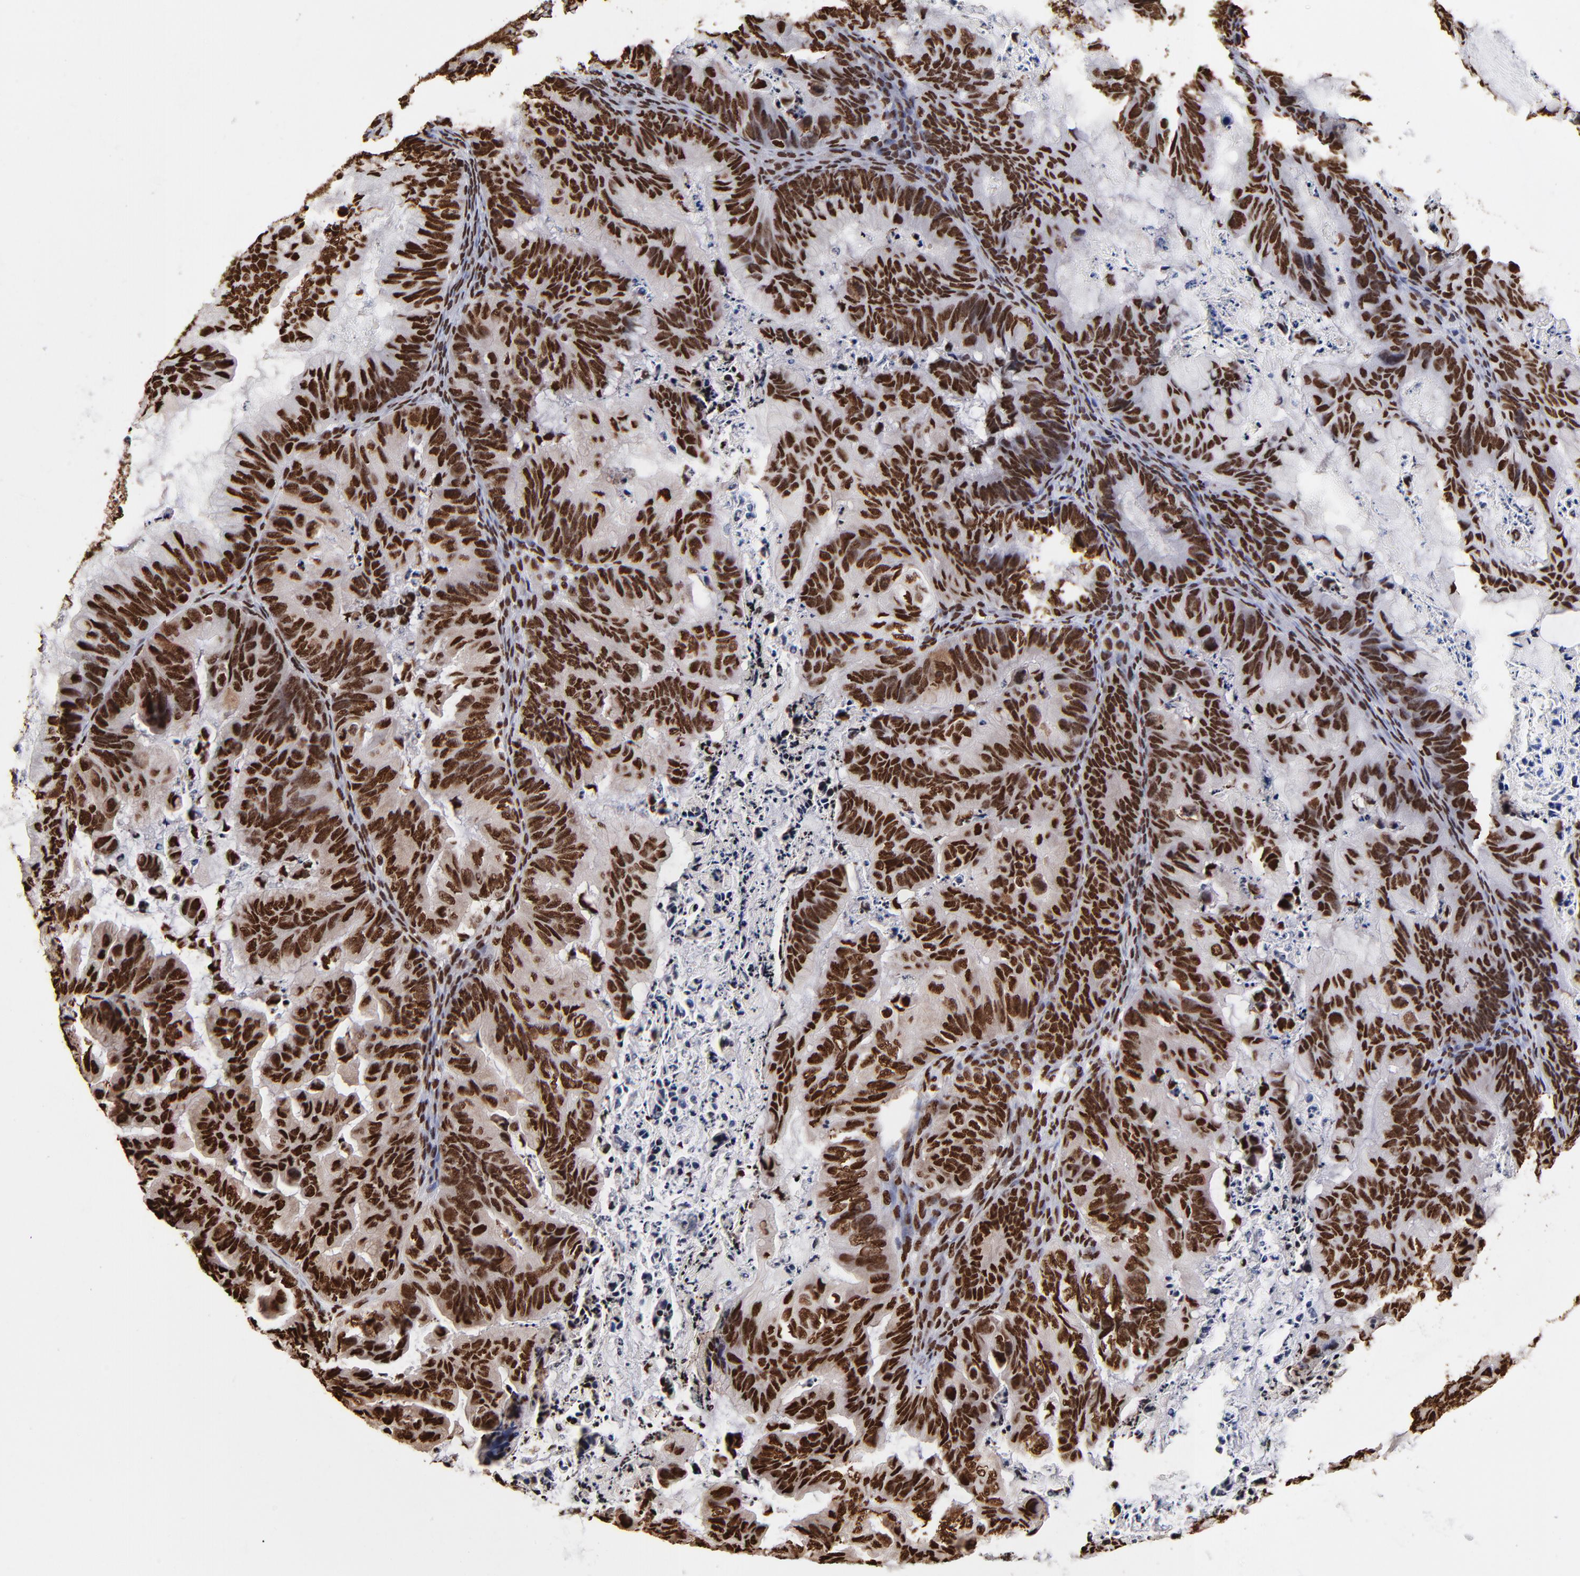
{"staining": {"intensity": "strong", "quantity": ">75%", "location": "nuclear"}, "tissue": "ovarian cancer", "cell_type": "Tumor cells", "image_type": "cancer", "snomed": [{"axis": "morphology", "description": "Cystadenocarcinoma, mucinous, NOS"}, {"axis": "topography", "description": "Ovary"}], "caption": "Protein staining of ovarian mucinous cystadenocarcinoma tissue reveals strong nuclear staining in about >75% of tumor cells. Nuclei are stained in blue.", "gene": "ZNF544", "patient": {"sex": "female", "age": 36}}